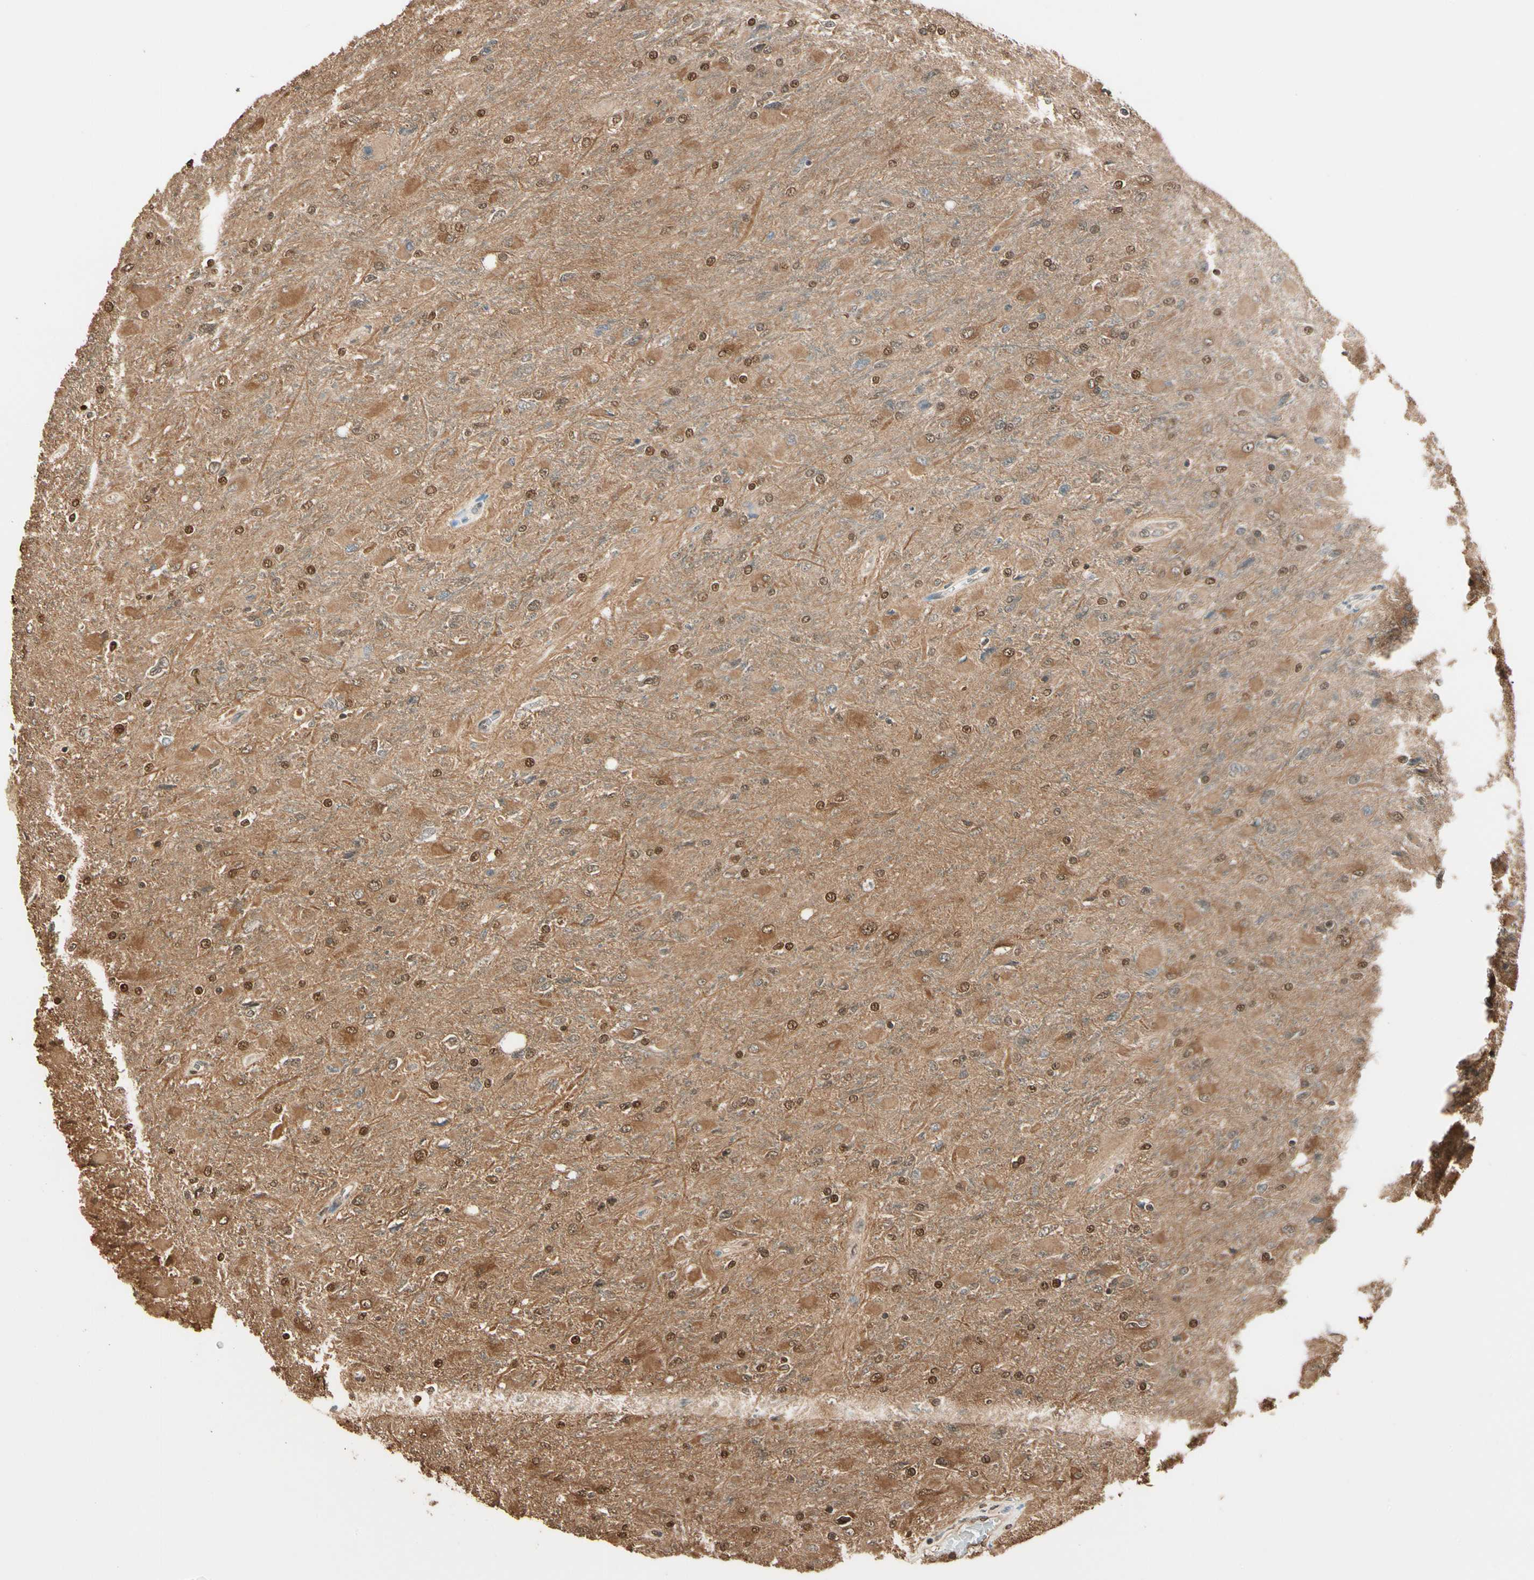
{"staining": {"intensity": "moderate", "quantity": ">75%", "location": "cytoplasmic/membranous,nuclear"}, "tissue": "glioma", "cell_type": "Tumor cells", "image_type": "cancer", "snomed": [{"axis": "morphology", "description": "Glioma, malignant, High grade"}, {"axis": "topography", "description": "Cerebral cortex"}], "caption": "Human high-grade glioma (malignant) stained with a protein marker displays moderate staining in tumor cells.", "gene": "PNCK", "patient": {"sex": "female", "age": 36}}